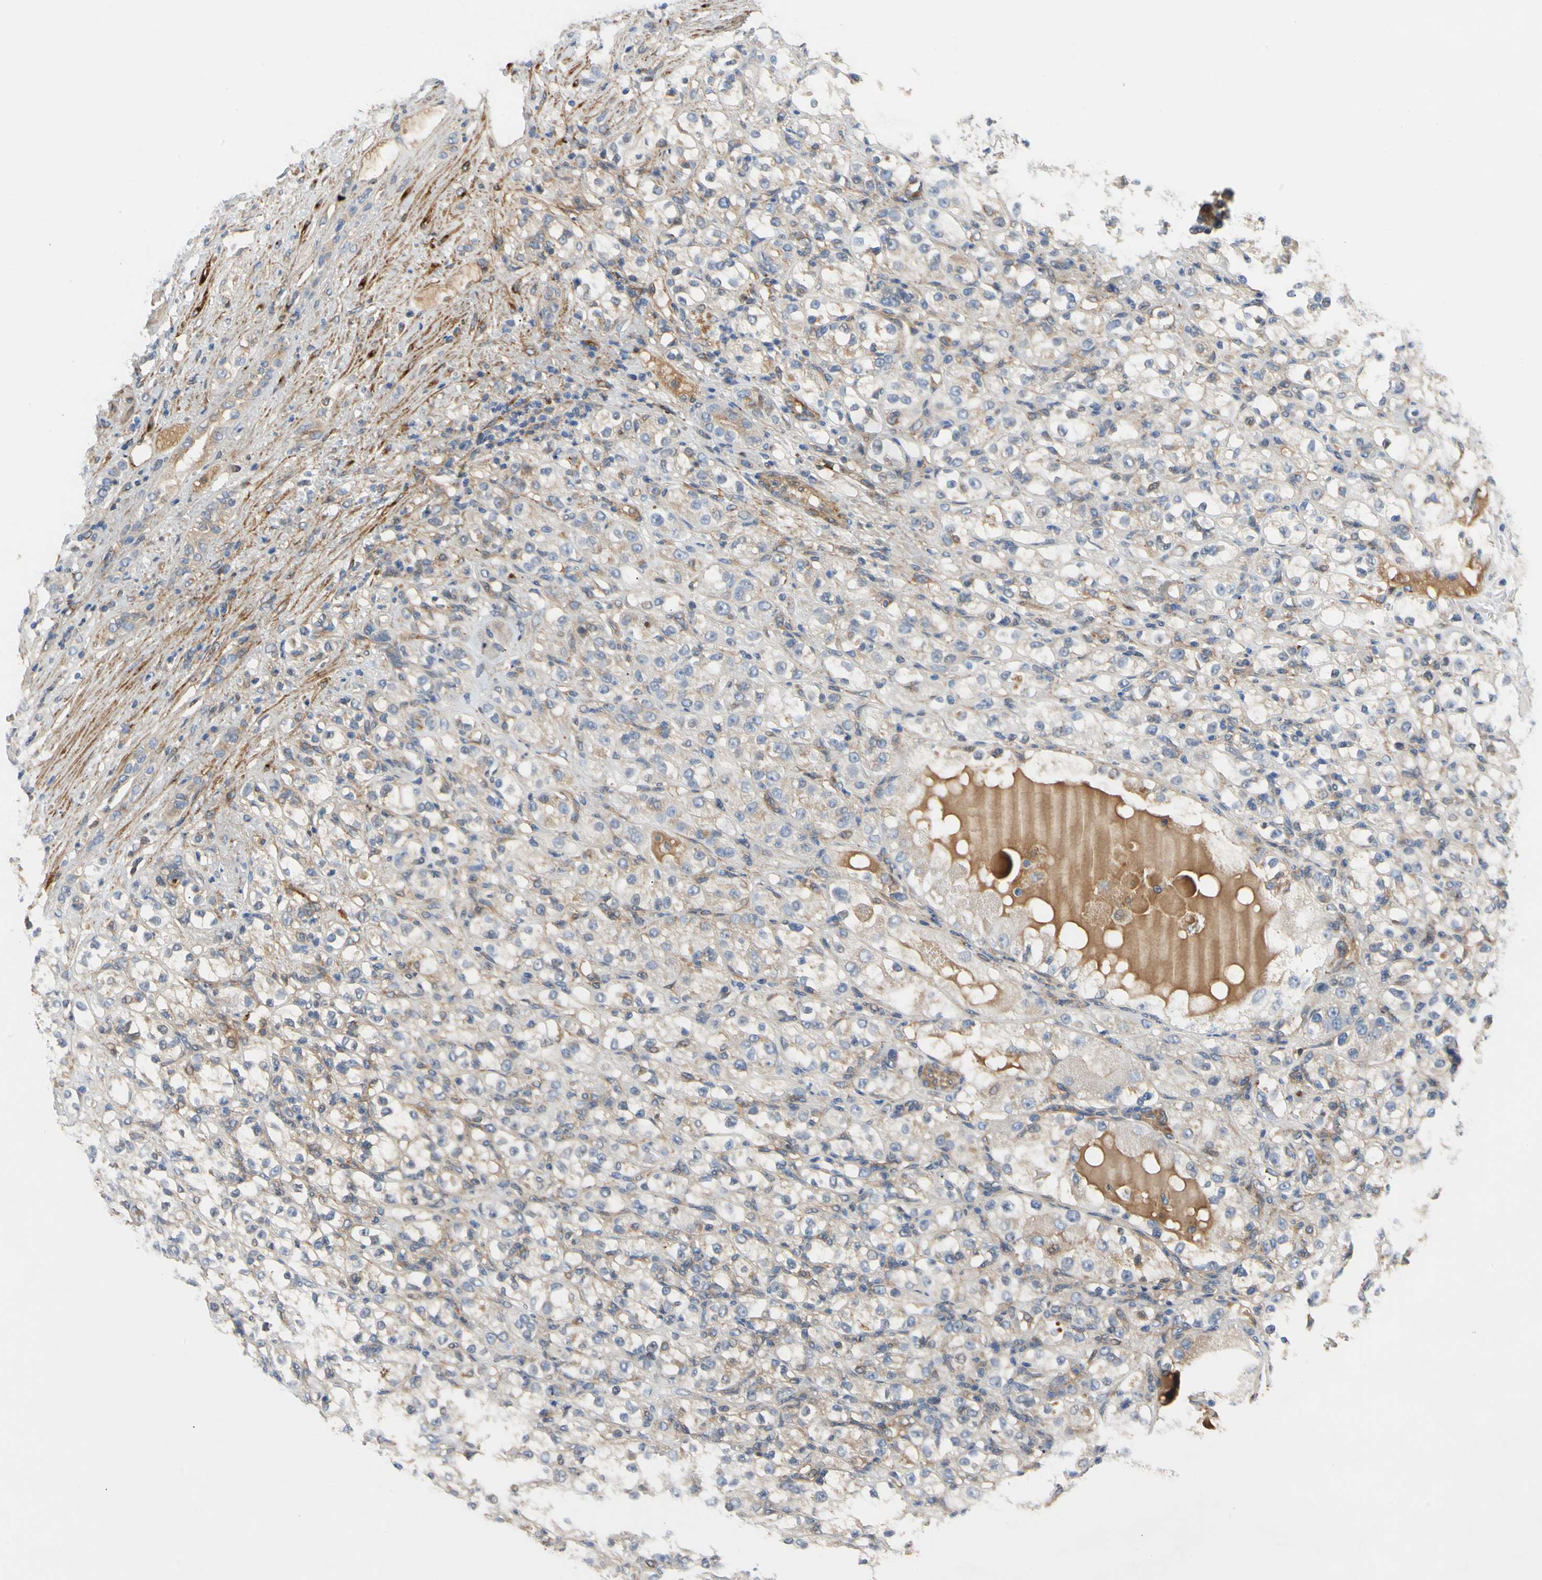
{"staining": {"intensity": "weak", "quantity": "<25%", "location": "cytoplasmic/membranous"}, "tissue": "renal cancer", "cell_type": "Tumor cells", "image_type": "cancer", "snomed": [{"axis": "morphology", "description": "Normal tissue, NOS"}, {"axis": "morphology", "description": "Adenocarcinoma, NOS"}, {"axis": "topography", "description": "Kidney"}], "caption": "The IHC image has no significant positivity in tumor cells of adenocarcinoma (renal) tissue.", "gene": "ENTREP3", "patient": {"sex": "male", "age": 61}}